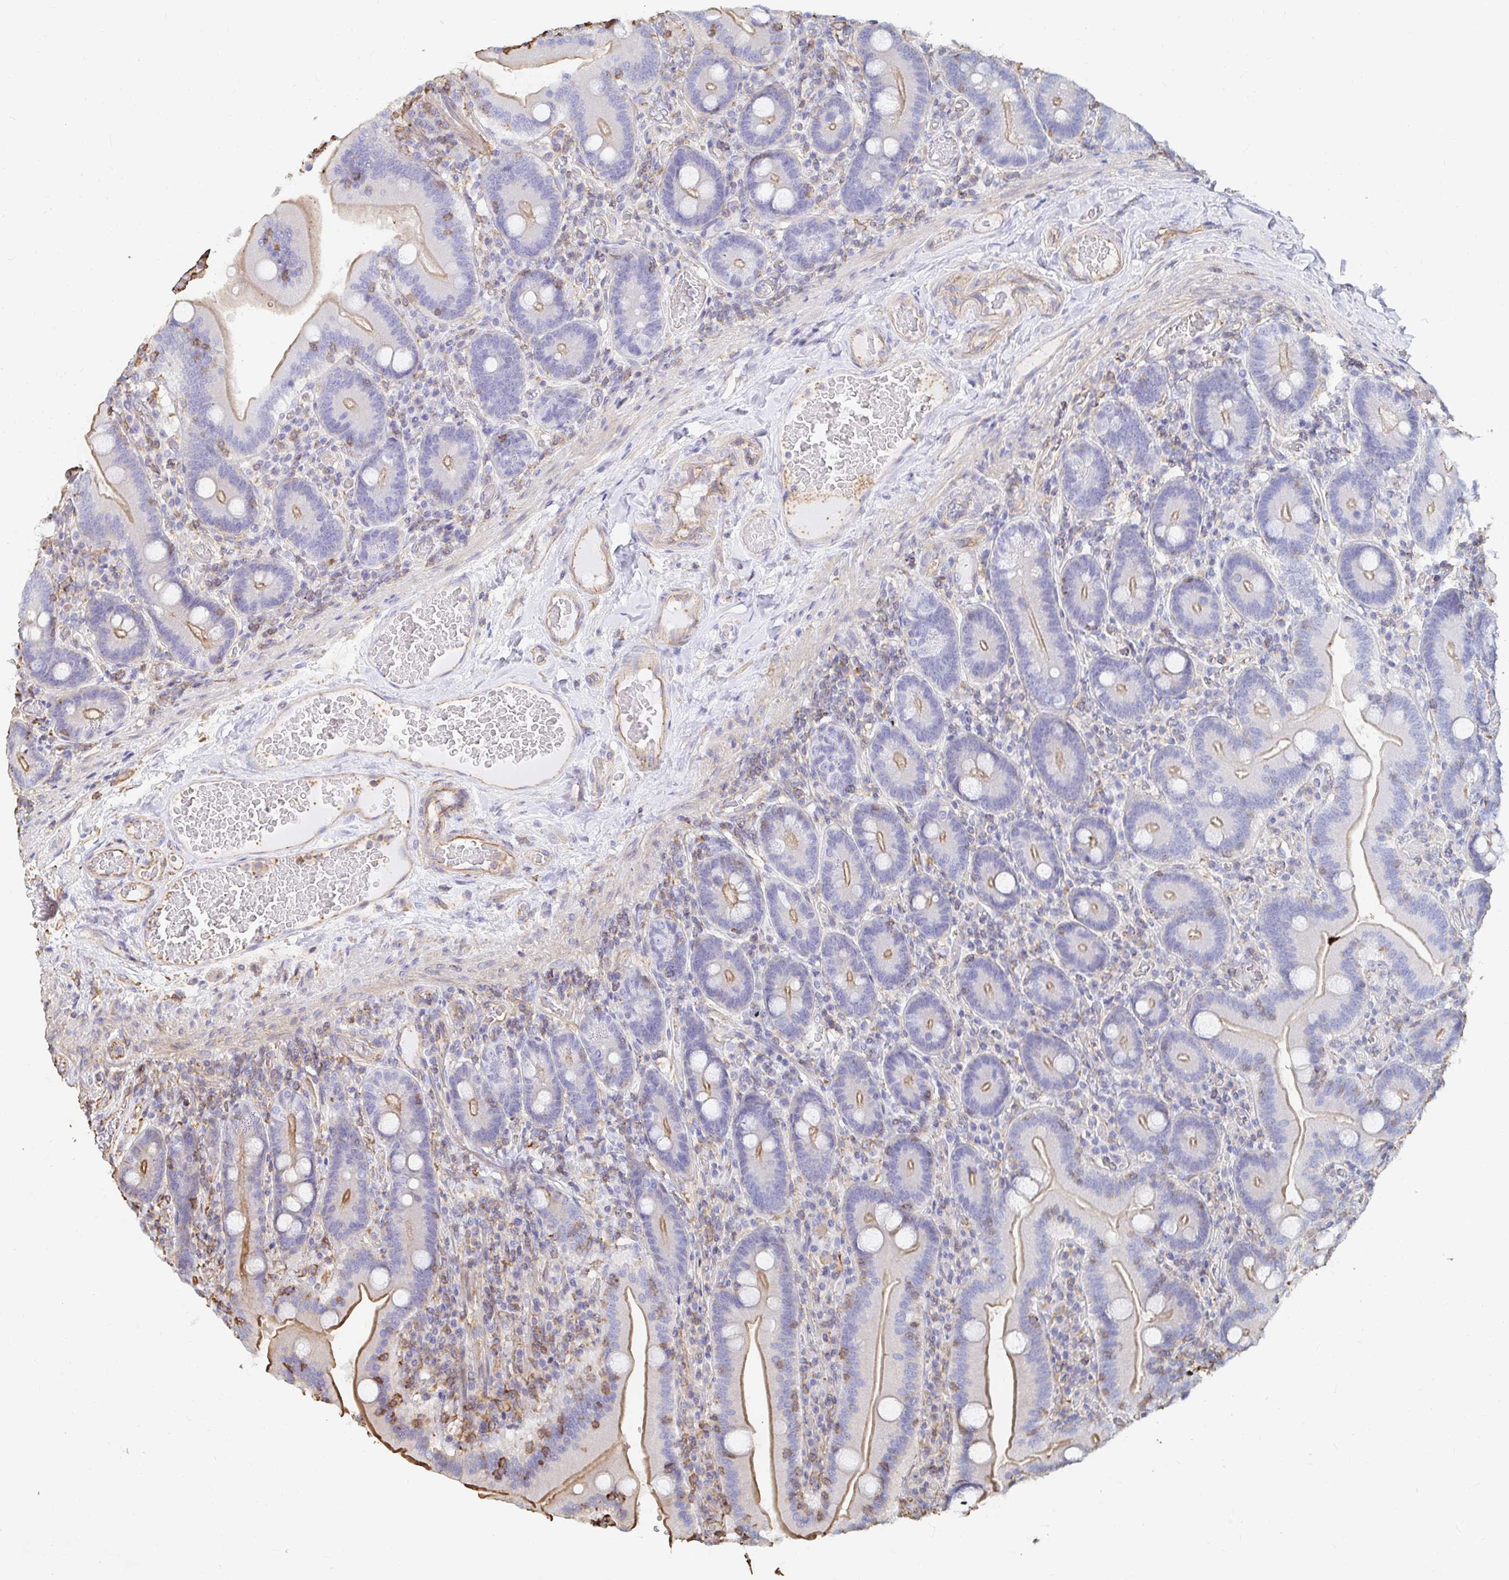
{"staining": {"intensity": "moderate", "quantity": "25%-75%", "location": "cytoplasmic/membranous"}, "tissue": "duodenum", "cell_type": "Glandular cells", "image_type": "normal", "snomed": [{"axis": "morphology", "description": "Normal tissue, NOS"}, {"axis": "topography", "description": "Duodenum"}], "caption": "Benign duodenum was stained to show a protein in brown. There is medium levels of moderate cytoplasmic/membranous expression in approximately 25%-75% of glandular cells.", "gene": "PTPN14", "patient": {"sex": "female", "age": 62}}